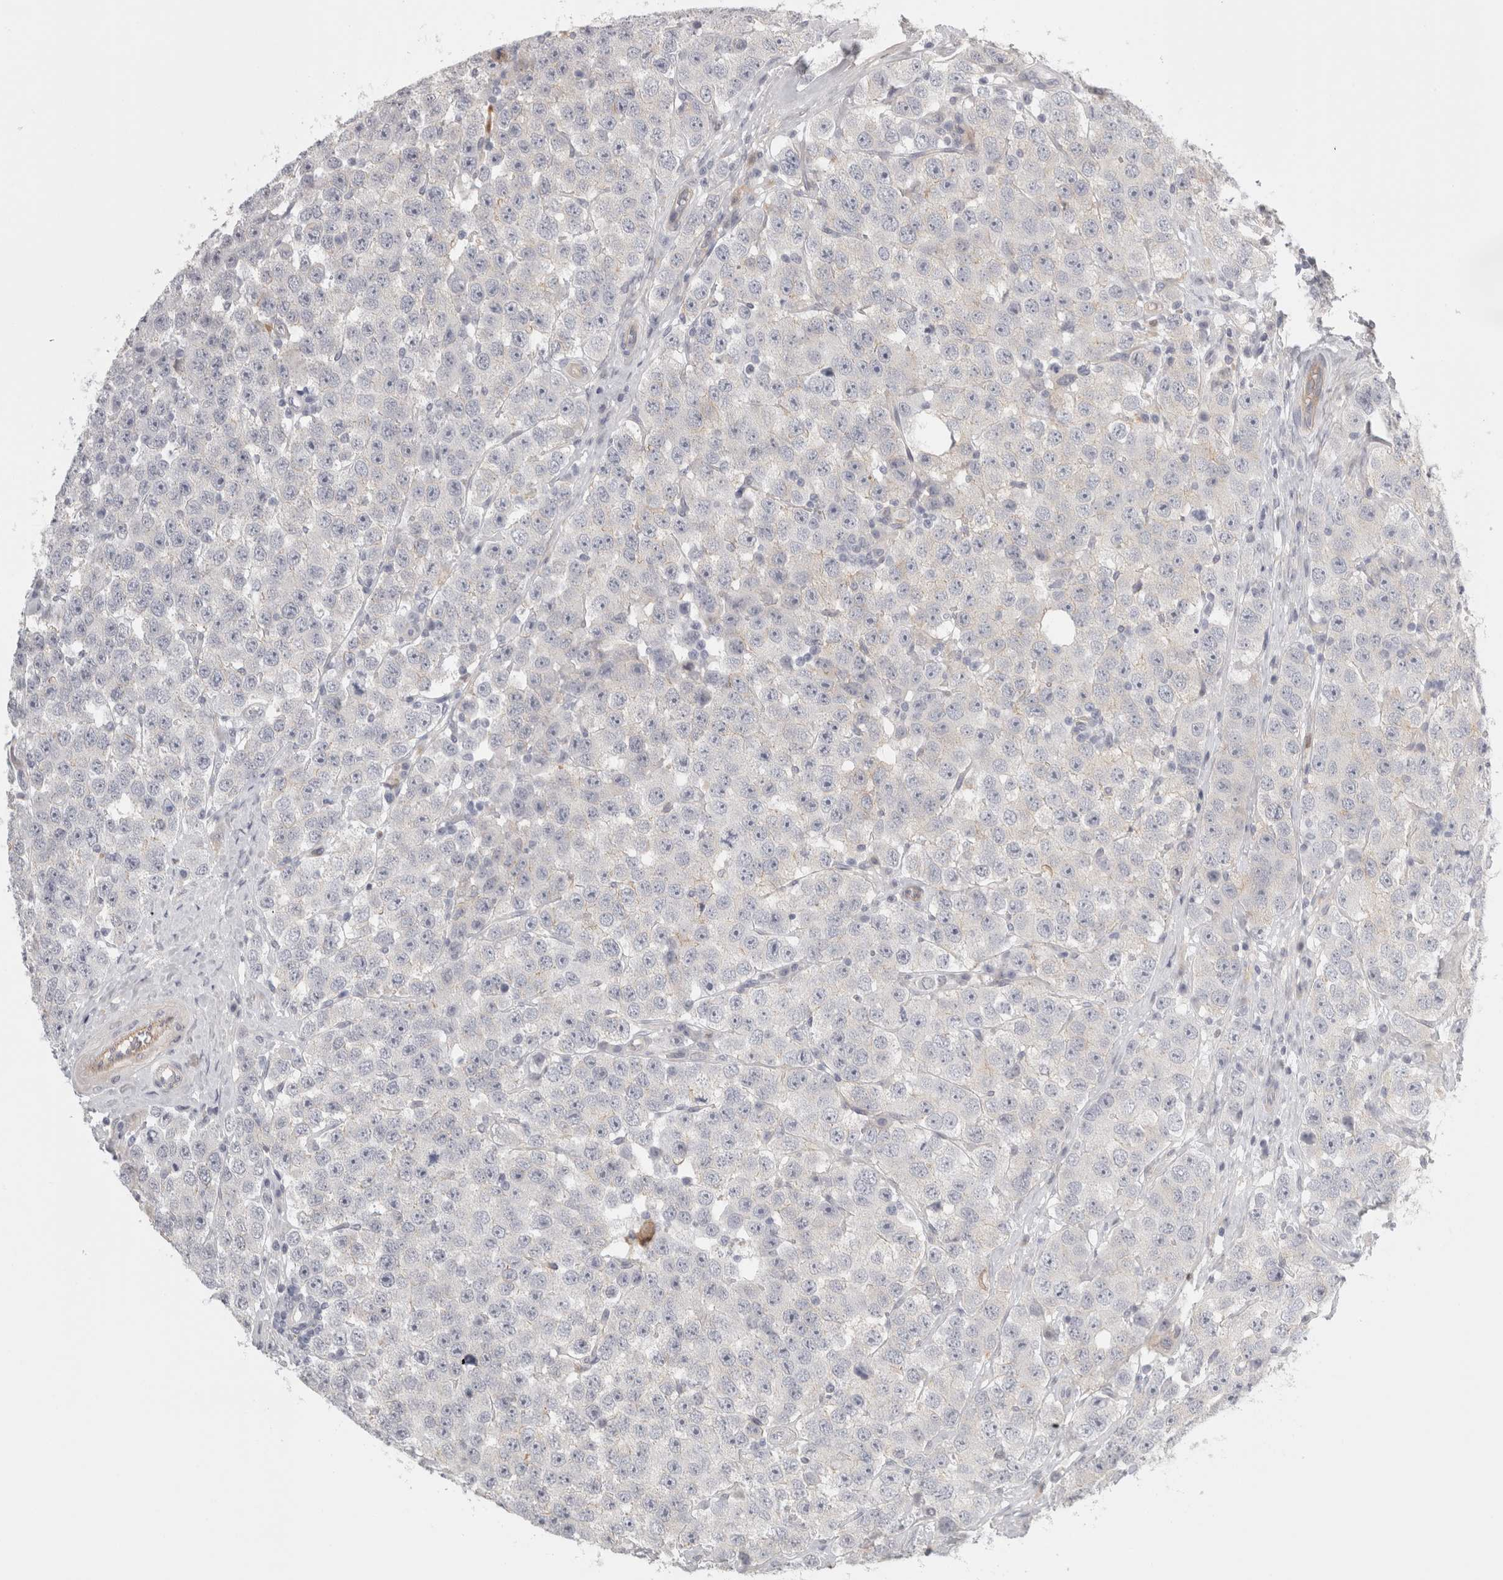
{"staining": {"intensity": "negative", "quantity": "none", "location": "none"}, "tissue": "testis cancer", "cell_type": "Tumor cells", "image_type": "cancer", "snomed": [{"axis": "morphology", "description": "Seminoma, NOS"}, {"axis": "morphology", "description": "Carcinoma, Embryonal, NOS"}, {"axis": "topography", "description": "Testis"}], "caption": "Tumor cells show no significant protein expression in testis cancer. (Brightfield microscopy of DAB immunohistochemistry at high magnification).", "gene": "FBLIM1", "patient": {"sex": "male", "age": 28}}